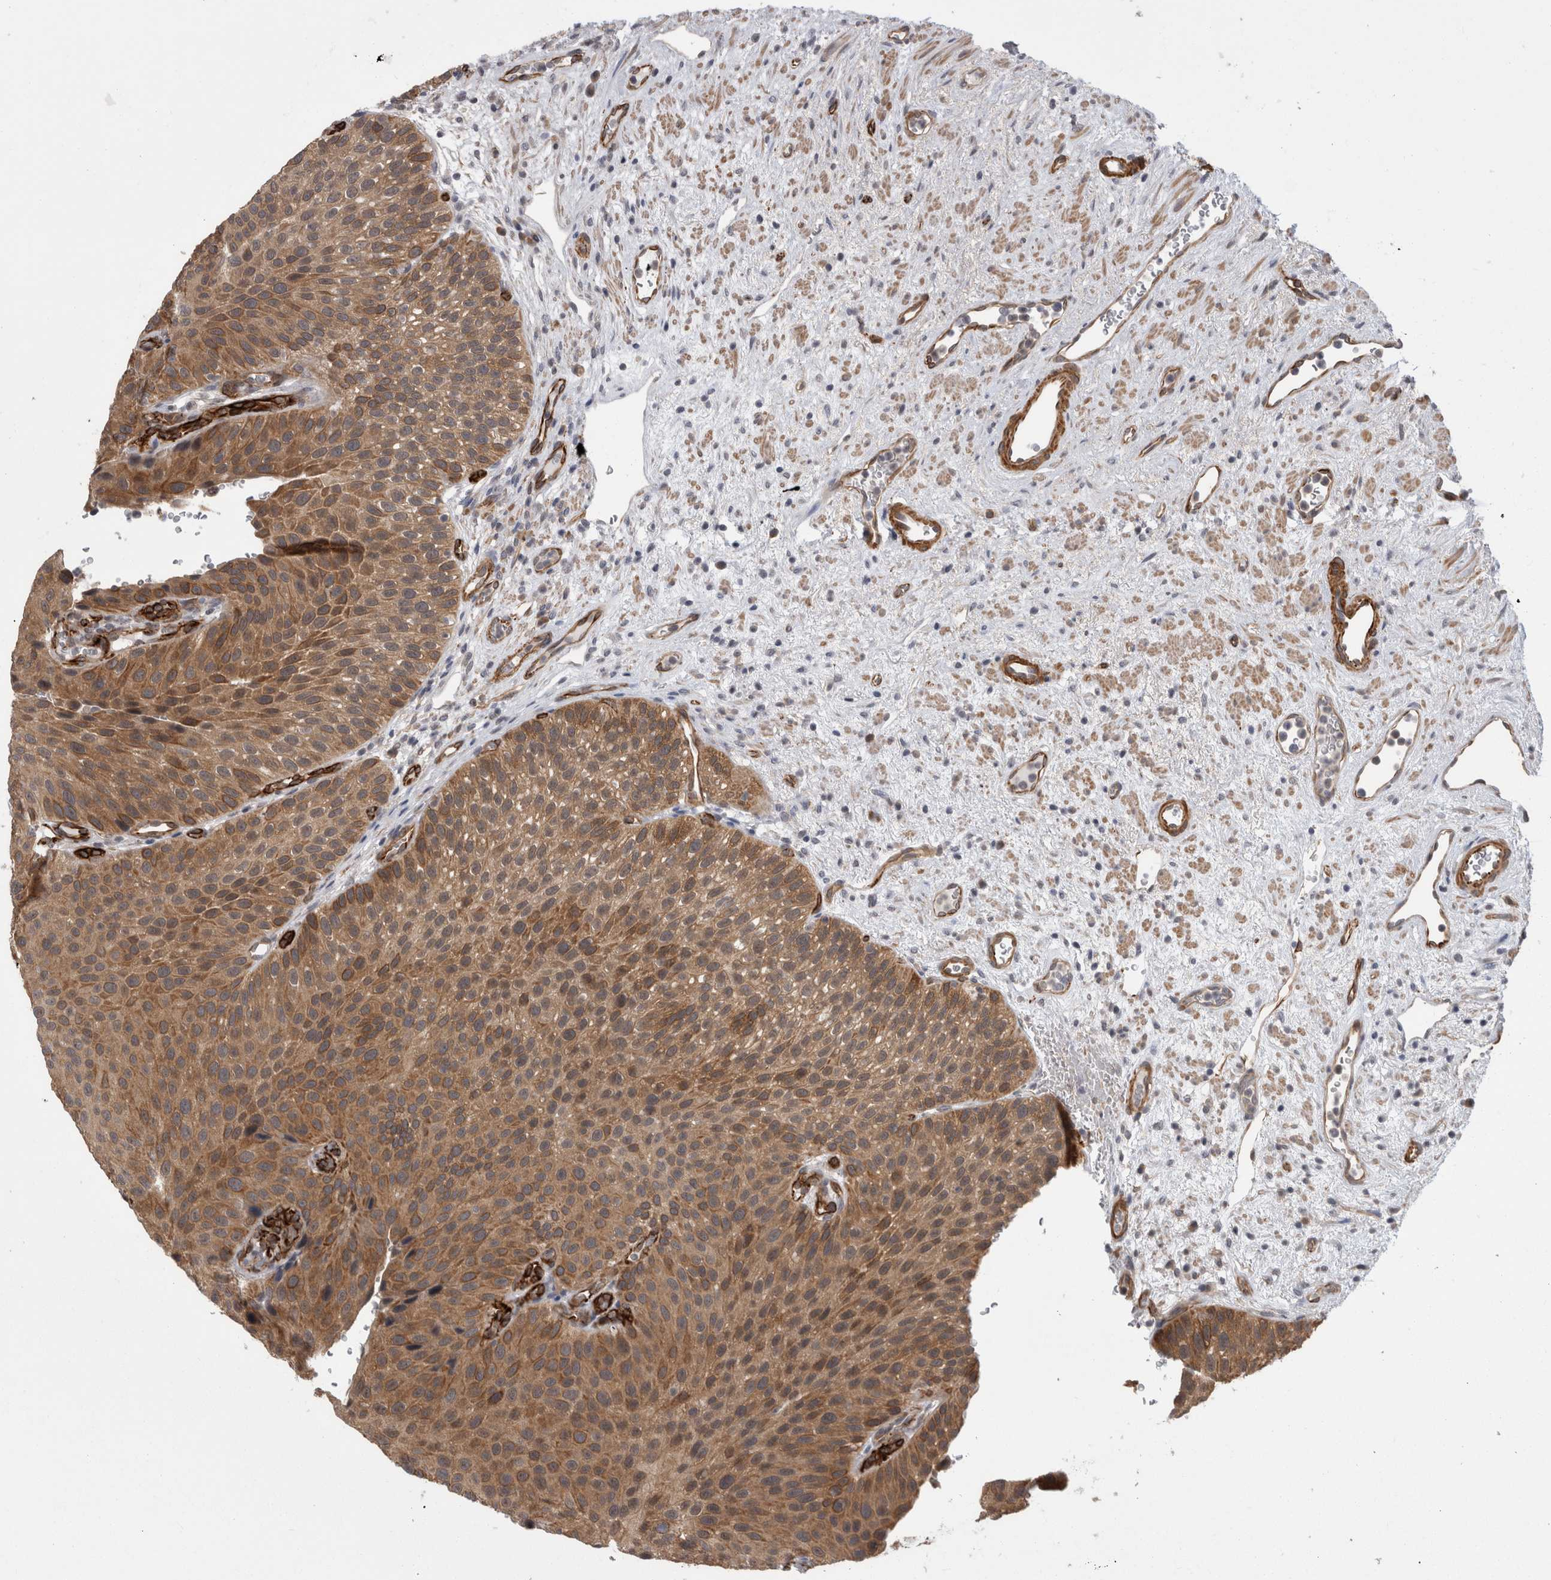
{"staining": {"intensity": "moderate", "quantity": ">75%", "location": "cytoplasmic/membranous"}, "tissue": "urothelial cancer", "cell_type": "Tumor cells", "image_type": "cancer", "snomed": [{"axis": "morphology", "description": "Normal tissue, NOS"}, {"axis": "morphology", "description": "Urothelial carcinoma, Low grade"}, {"axis": "topography", "description": "Urinary bladder"}, {"axis": "topography", "description": "Prostate"}], "caption": "Immunohistochemical staining of low-grade urothelial carcinoma shows medium levels of moderate cytoplasmic/membranous protein staining in approximately >75% of tumor cells.", "gene": "FAM83H", "patient": {"sex": "male", "age": 60}}